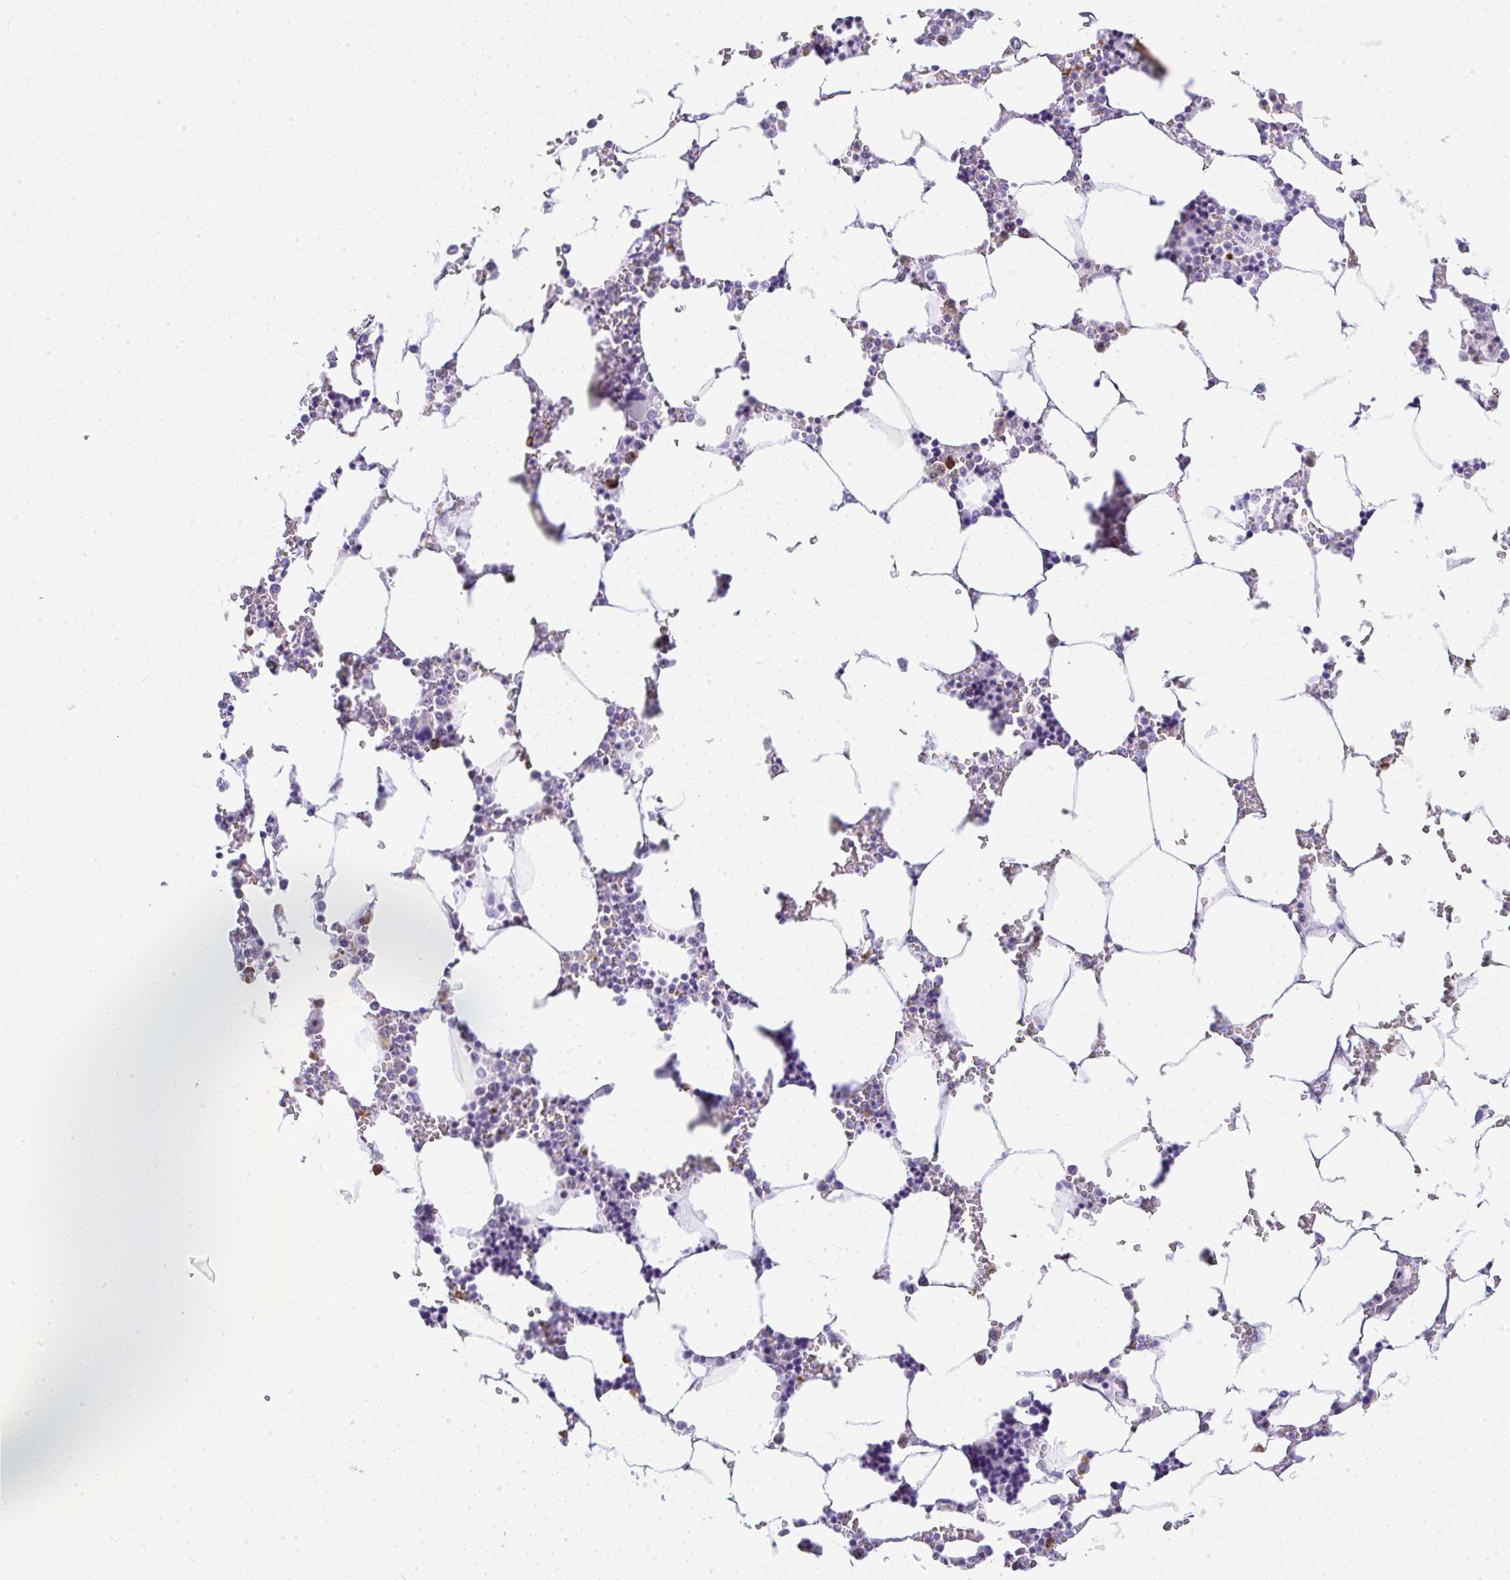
{"staining": {"intensity": "strong", "quantity": "<25%", "location": "cytoplasmic/membranous,nuclear"}, "tissue": "bone marrow", "cell_type": "Hematopoietic cells", "image_type": "normal", "snomed": [{"axis": "morphology", "description": "Normal tissue, NOS"}, {"axis": "topography", "description": "Bone marrow"}], "caption": "Immunohistochemistry (IHC) image of benign bone marrow: human bone marrow stained using immunohistochemistry (IHC) demonstrates medium levels of strong protein expression localized specifically in the cytoplasmic/membranous,nuclear of hematopoietic cells, appearing as a cytoplasmic/membranous,nuclear brown color.", "gene": "NR1D2", "patient": {"sex": "male", "age": 64}}